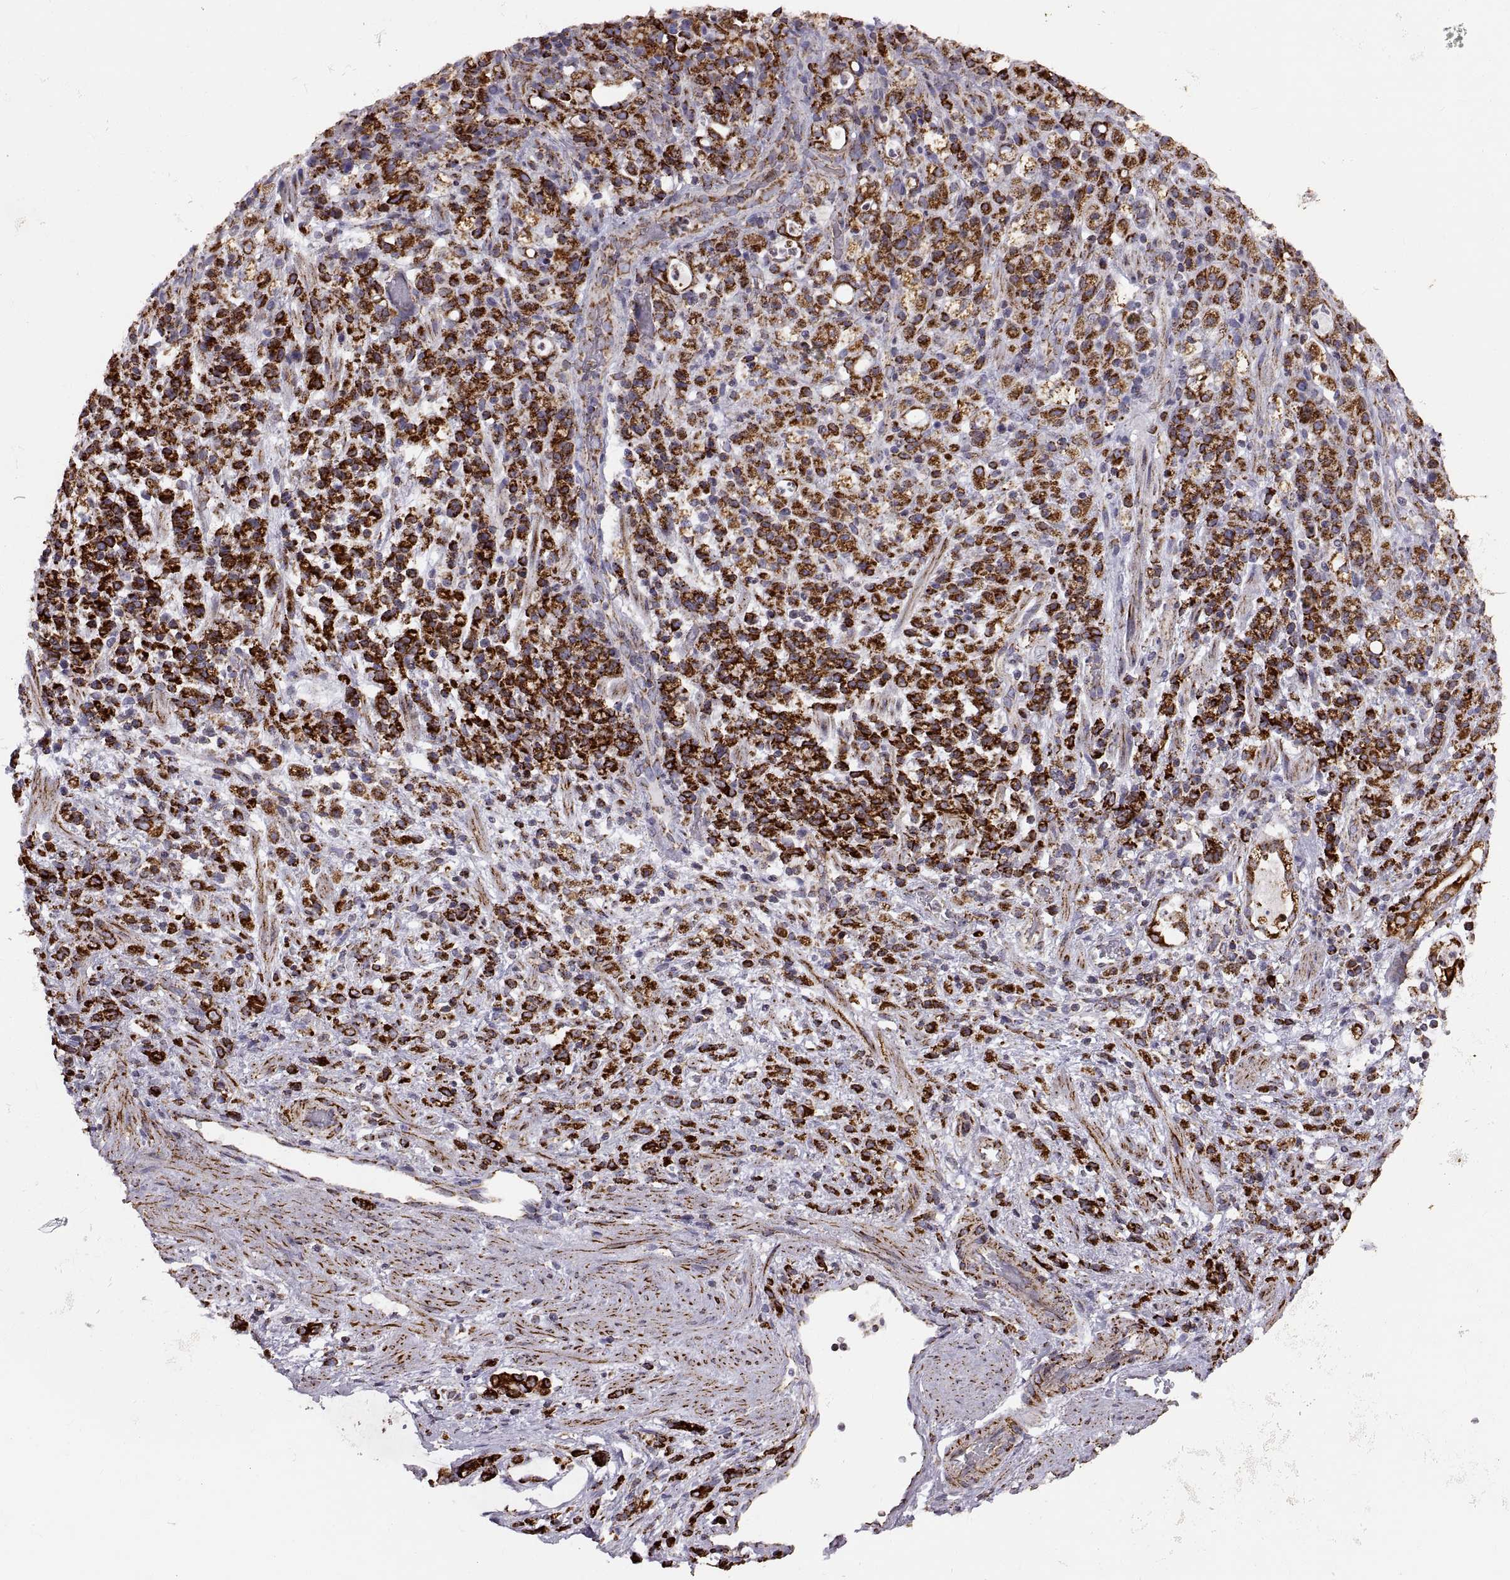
{"staining": {"intensity": "strong", "quantity": ">75%", "location": "cytoplasmic/membranous"}, "tissue": "stomach cancer", "cell_type": "Tumor cells", "image_type": "cancer", "snomed": [{"axis": "morphology", "description": "Adenocarcinoma, NOS"}, {"axis": "topography", "description": "Stomach"}], "caption": "Tumor cells exhibit strong cytoplasmic/membranous staining in approximately >75% of cells in stomach cancer (adenocarcinoma).", "gene": "ARSD", "patient": {"sex": "female", "age": 60}}